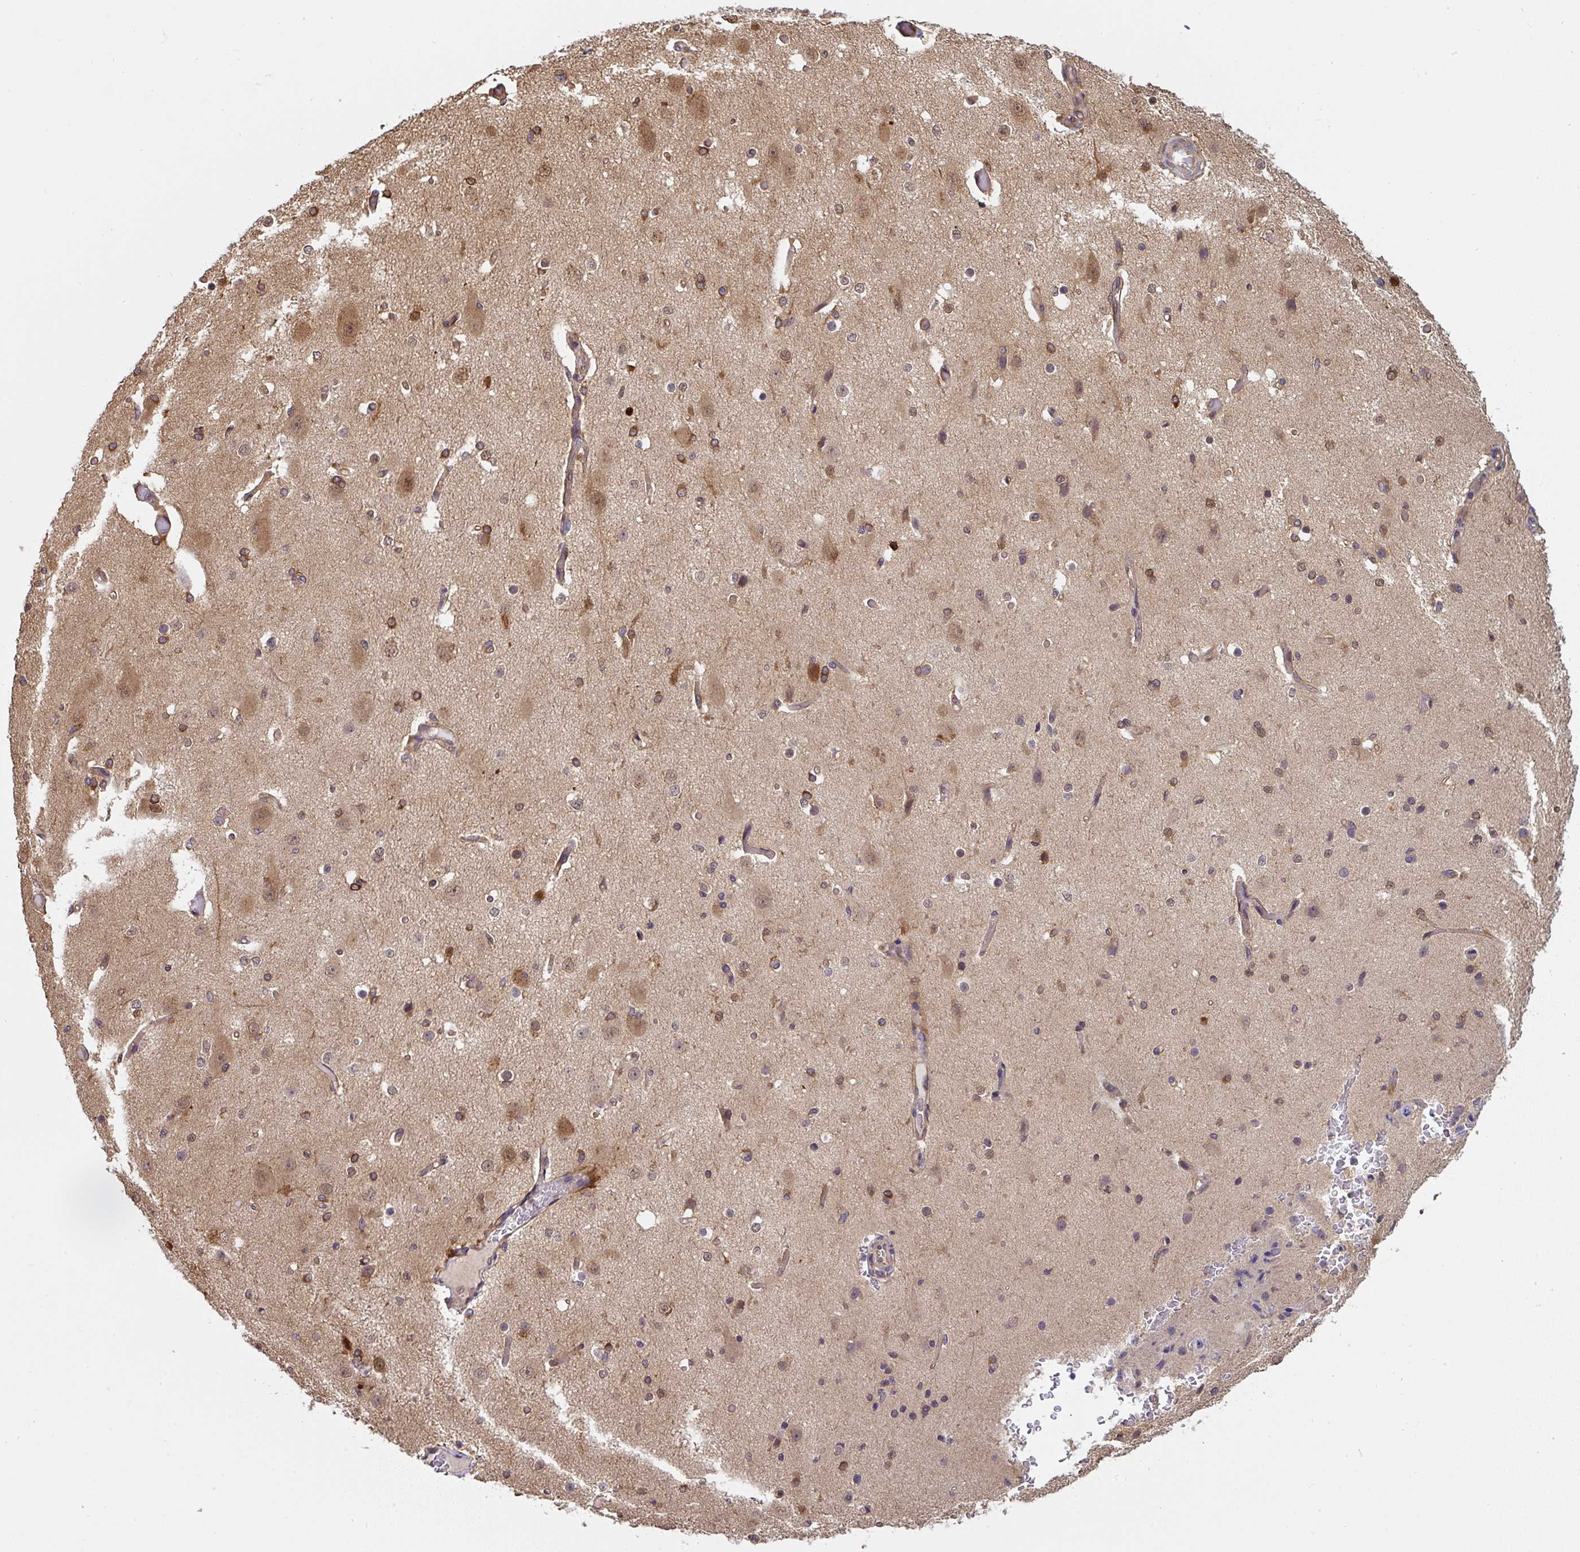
{"staining": {"intensity": "weak", "quantity": "<25%", "location": "cytoplasmic/membranous"}, "tissue": "cerebral cortex", "cell_type": "Endothelial cells", "image_type": "normal", "snomed": [{"axis": "morphology", "description": "Normal tissue, NOS"}, {"axis": "morphology", "description": "Inflammation, NOS"}, {"axis": "topography", "description": "Cerebral cortex"}], "caption": "Endothelial cells show no significant expression in unremarkable cerebral cortex. The staining is performed using DAB (3,3'-diaminobenzidine) brown chromogen with nuclei counter-stained in using hematoxylin.", "gene": "ST13", "patient": {"sex": "male", "age": 6}}